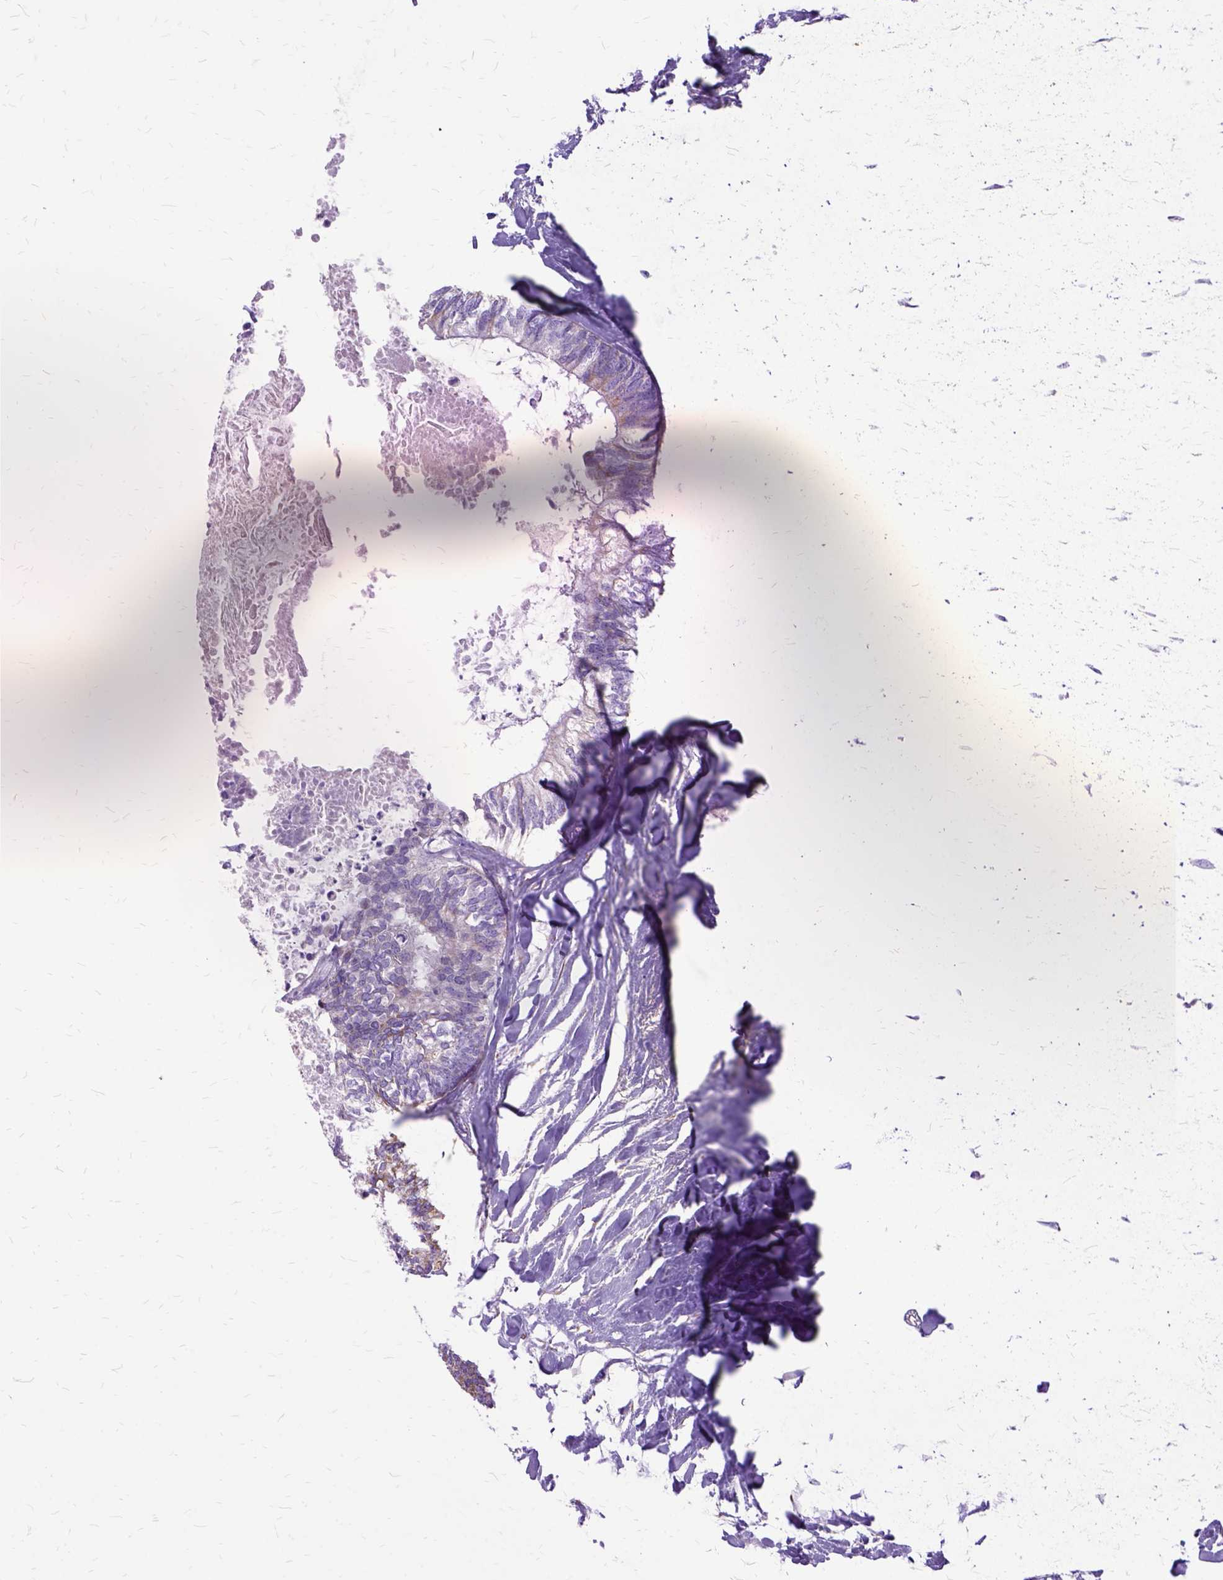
{"staining": {"intensity": "moderate", "quantity": "25%-75%", "location": "cytoplasmic/membranous"}, "tissue": "colorectal cancer", "cell_type": "Tumor cells", "image_type": "cancer", "snomed": [{"axis": "morphology", "description": "Adenocarcinoma, NOS"}, {"axis": "topography", "description": "Colon"}, {"axis": "topography", "description": "Rectum"}], "caption": "This is a micrograph of IHC staining of colorectal adenocarcinoma, which shows moderate positivity in the cytoplasmic/membranous of tumor cells.", "gene": "OXCT1", "patient": {"sex": "male", "age": 57}}